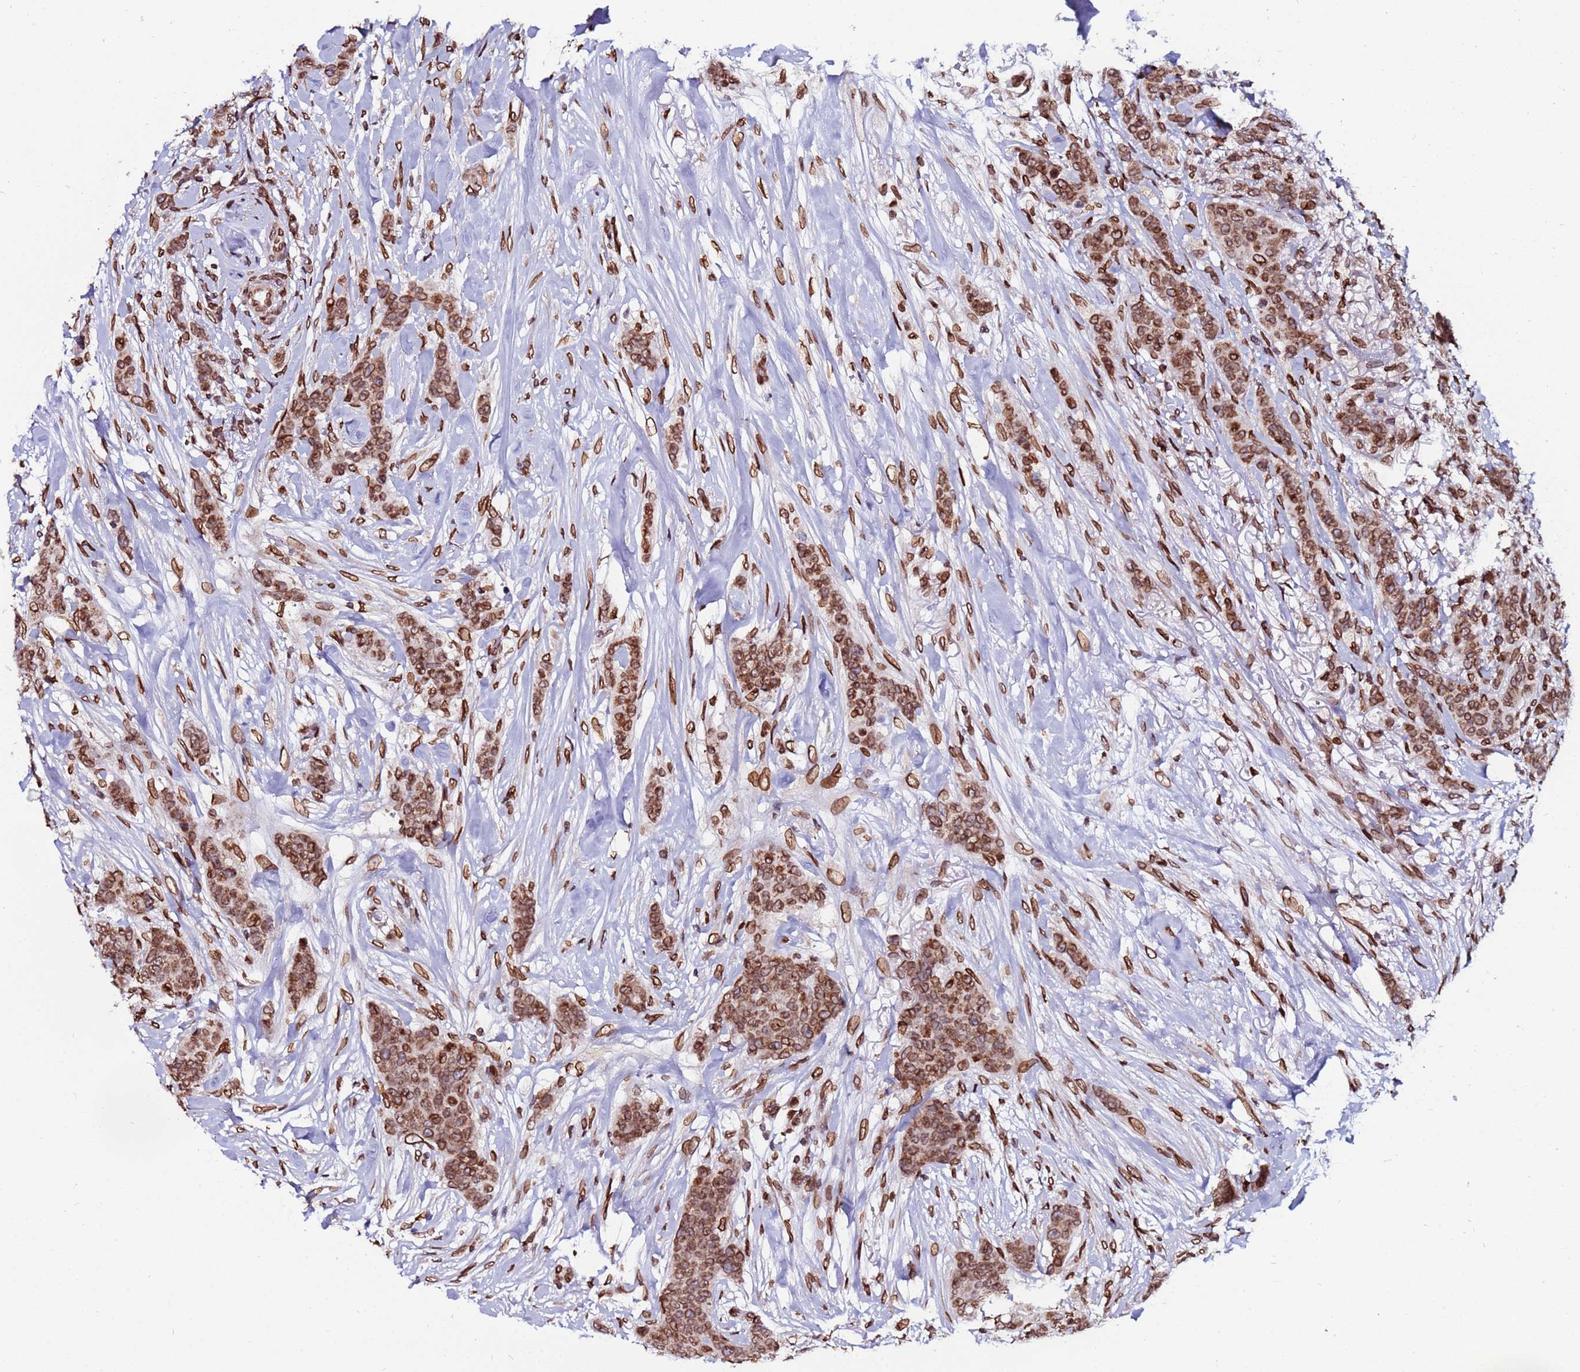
{"staining": {"intensity": "moderate", "quantity": ">75%", "location": "cytoplasmic/membranous,nuclear"}, "tissue": "breast cancer", "cell_type": "Tumor cells", "image_type": "cancer", "snomed": [{"axis": "morphology", "description": "Duct carcinoma"}, {"axis": "topography", "description": "Breast"}], "caption": "Moderate cytoplasmic/membranous and nuclear positivity for a protein is present in about >75% of tumor cells of breast cancer (invasive ductal carcinoma) using immunohistochemistry.", "gene": "TOR1AIP1", "patient": {"sex": "female", "age": 40}}